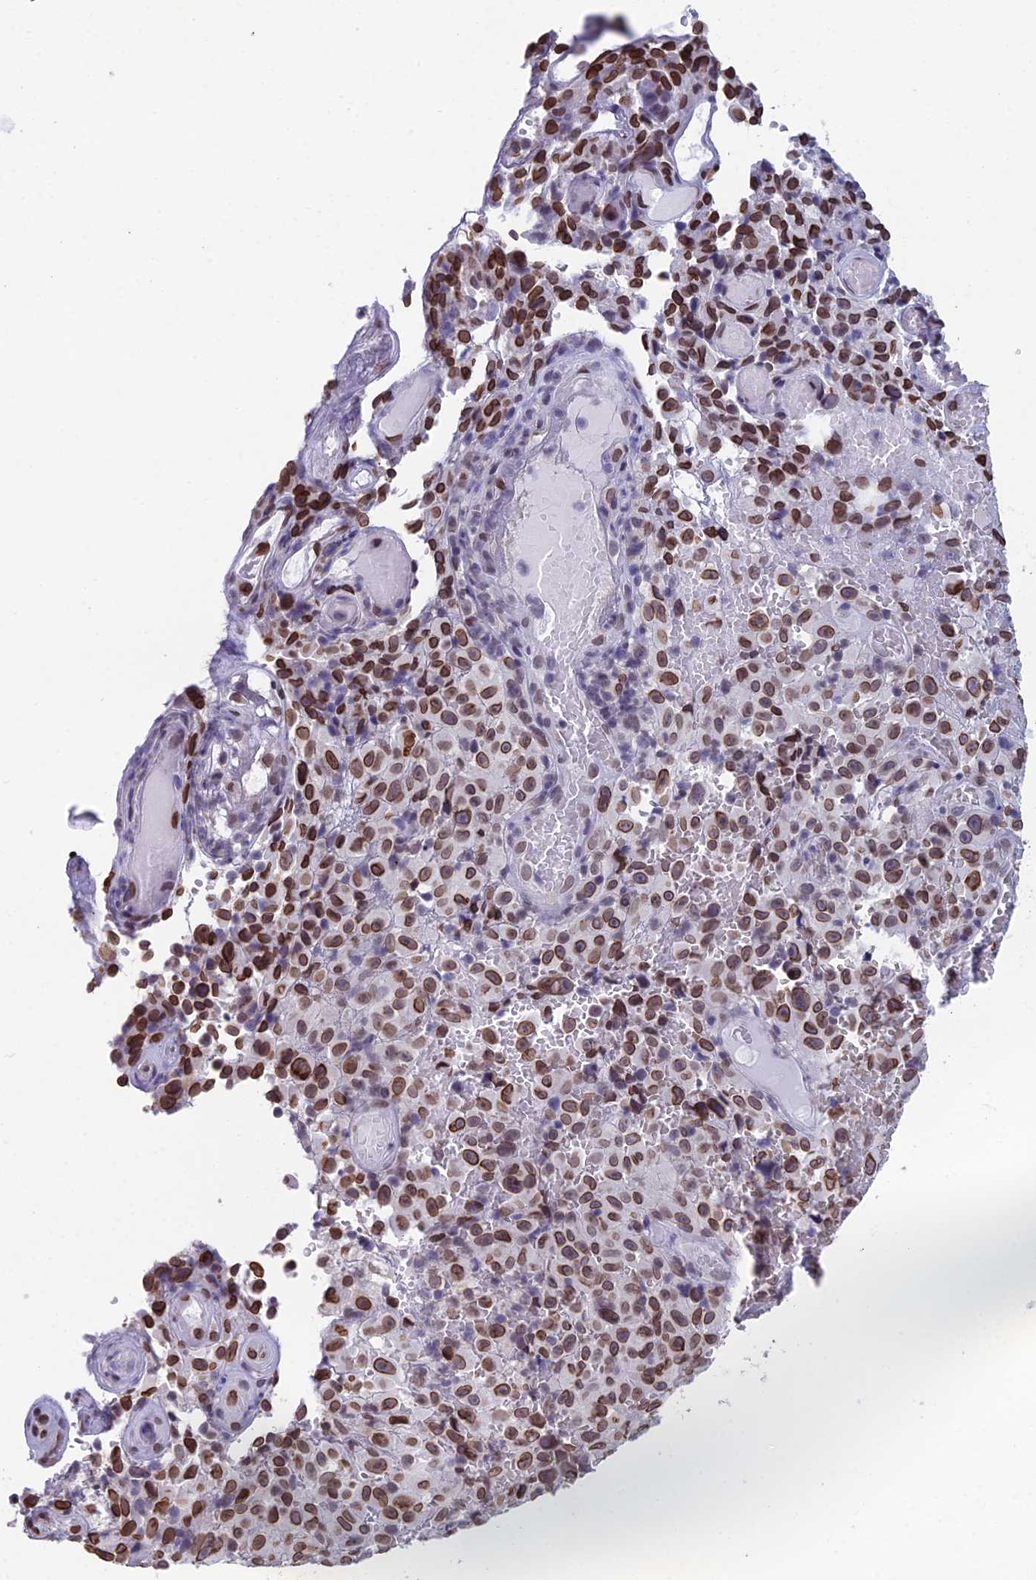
{"staining": {"intensity": "moderate", "quantity": ">75%", "location": "nuclear"}, "tissue": "melanoma", "cell_type": "Tumor cells", "image_type": "cancer", "snomed": [{"axis": "morphology", "description": "Malignant melanoma, NOS"}, {"axis": "topography", "description": "Skin"}], "caption": "The image exhibits a brown stain indicating the presence of a protein in the nuclear of tumor cells in malignant melanoma. (brown staining indicates protein expression, while blue staining denotes nuclei).", "gene": "CCDC97", "patient": {"sex": "female", "age": 82}}